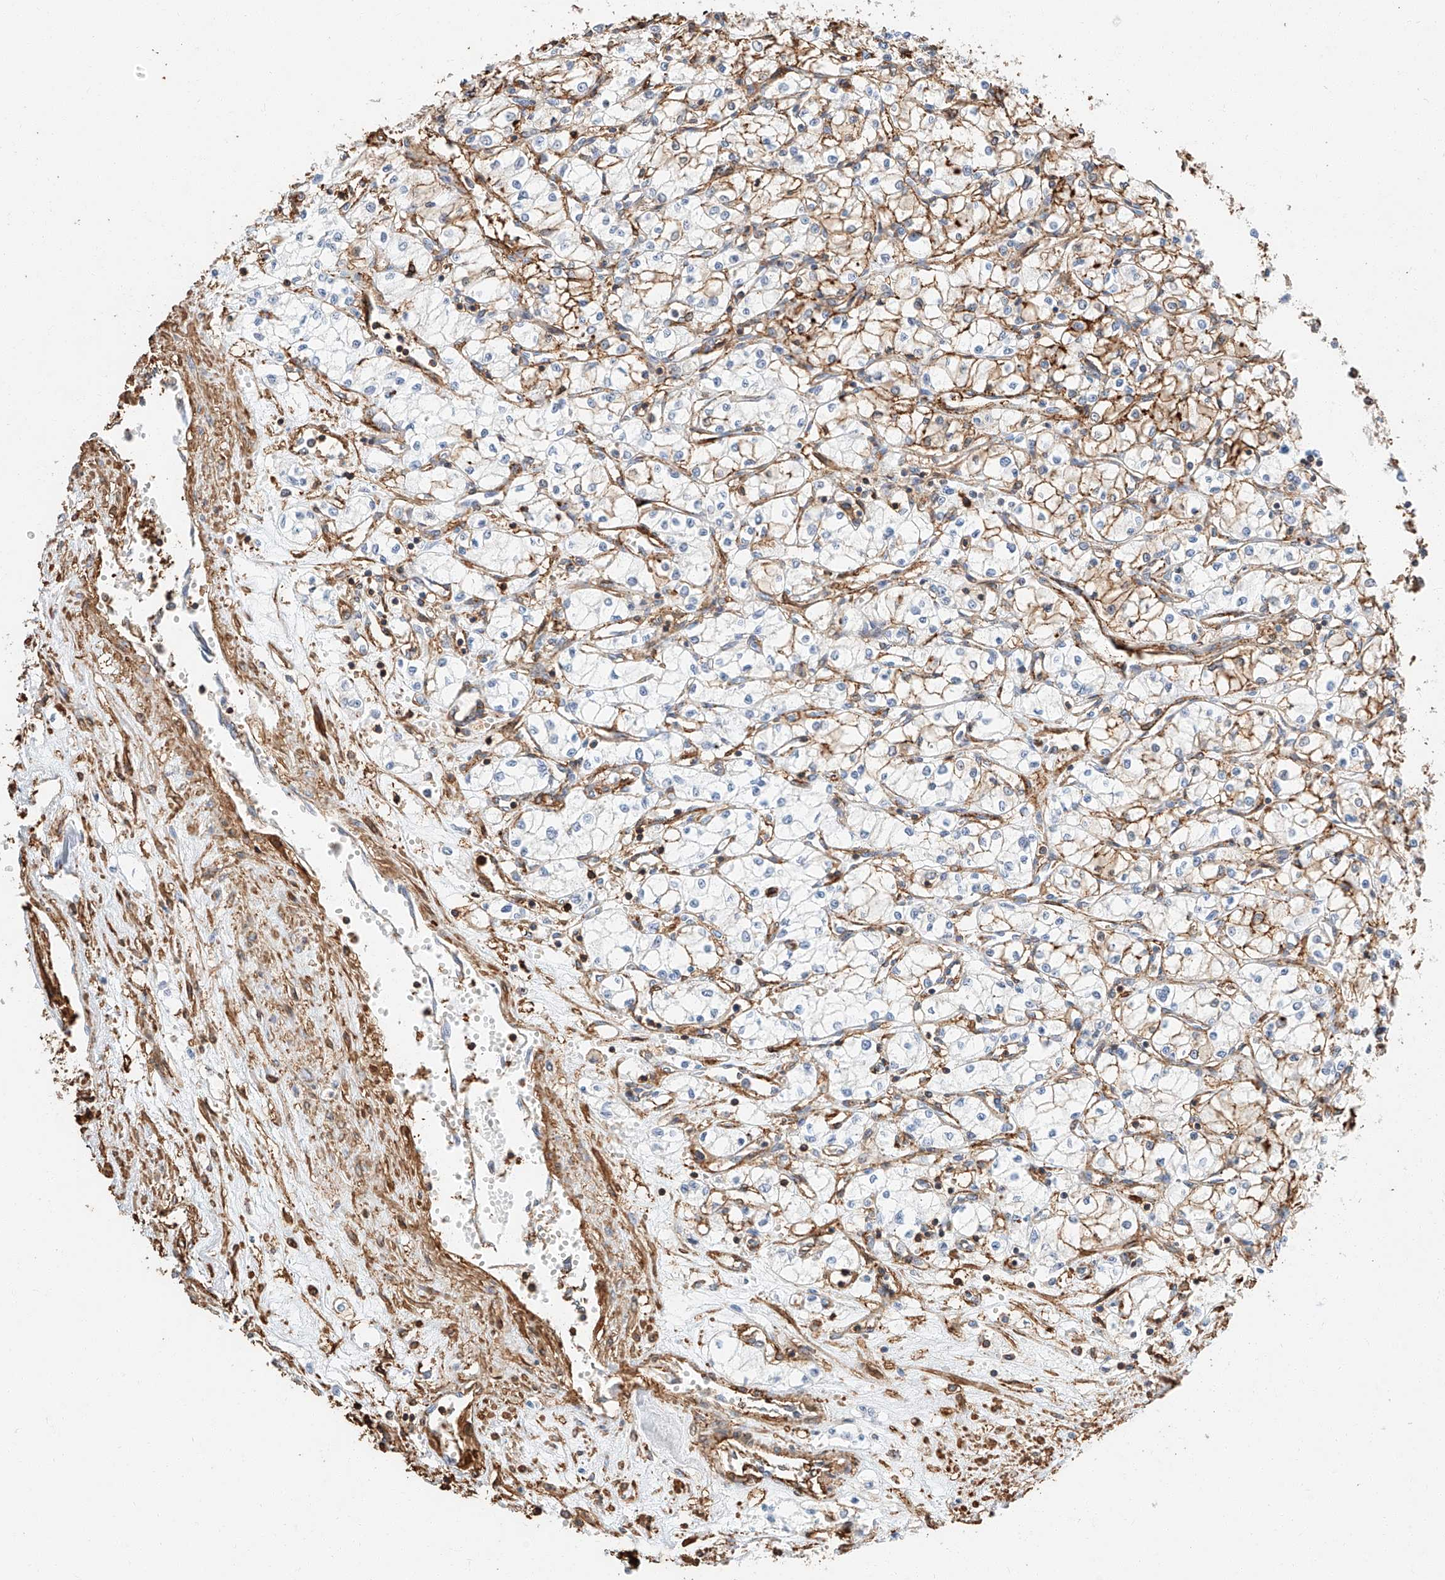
{"staining": {"intensity": "moderate", "quantity": "25%-75%", "location": "cytoplasmic/membranous"}, "tissue": "renal cancer", "cell_type": "Tumor cells", "image_type": "cancer", "snomed": [{"axis": "morphology", "description": "Adenocarcinoma, NOS"}, {"axis": "topography", "description": "Kidney"}], "caption": "IHC staining of renal cancer, which reveals medium levels of moderate cytoplasmic/membranous positivity in about 25%-75% of tumor cells indicating moderate cytoplasmic/membranous protein staining. The staining was performed using DAB (3,3'-diaminobenzidine) (brown) for protein detection and nuclei were counterstained in hematoxylin (blue).", "gene": "WFS1", "patient": {"sex": "male", "age": 59}}